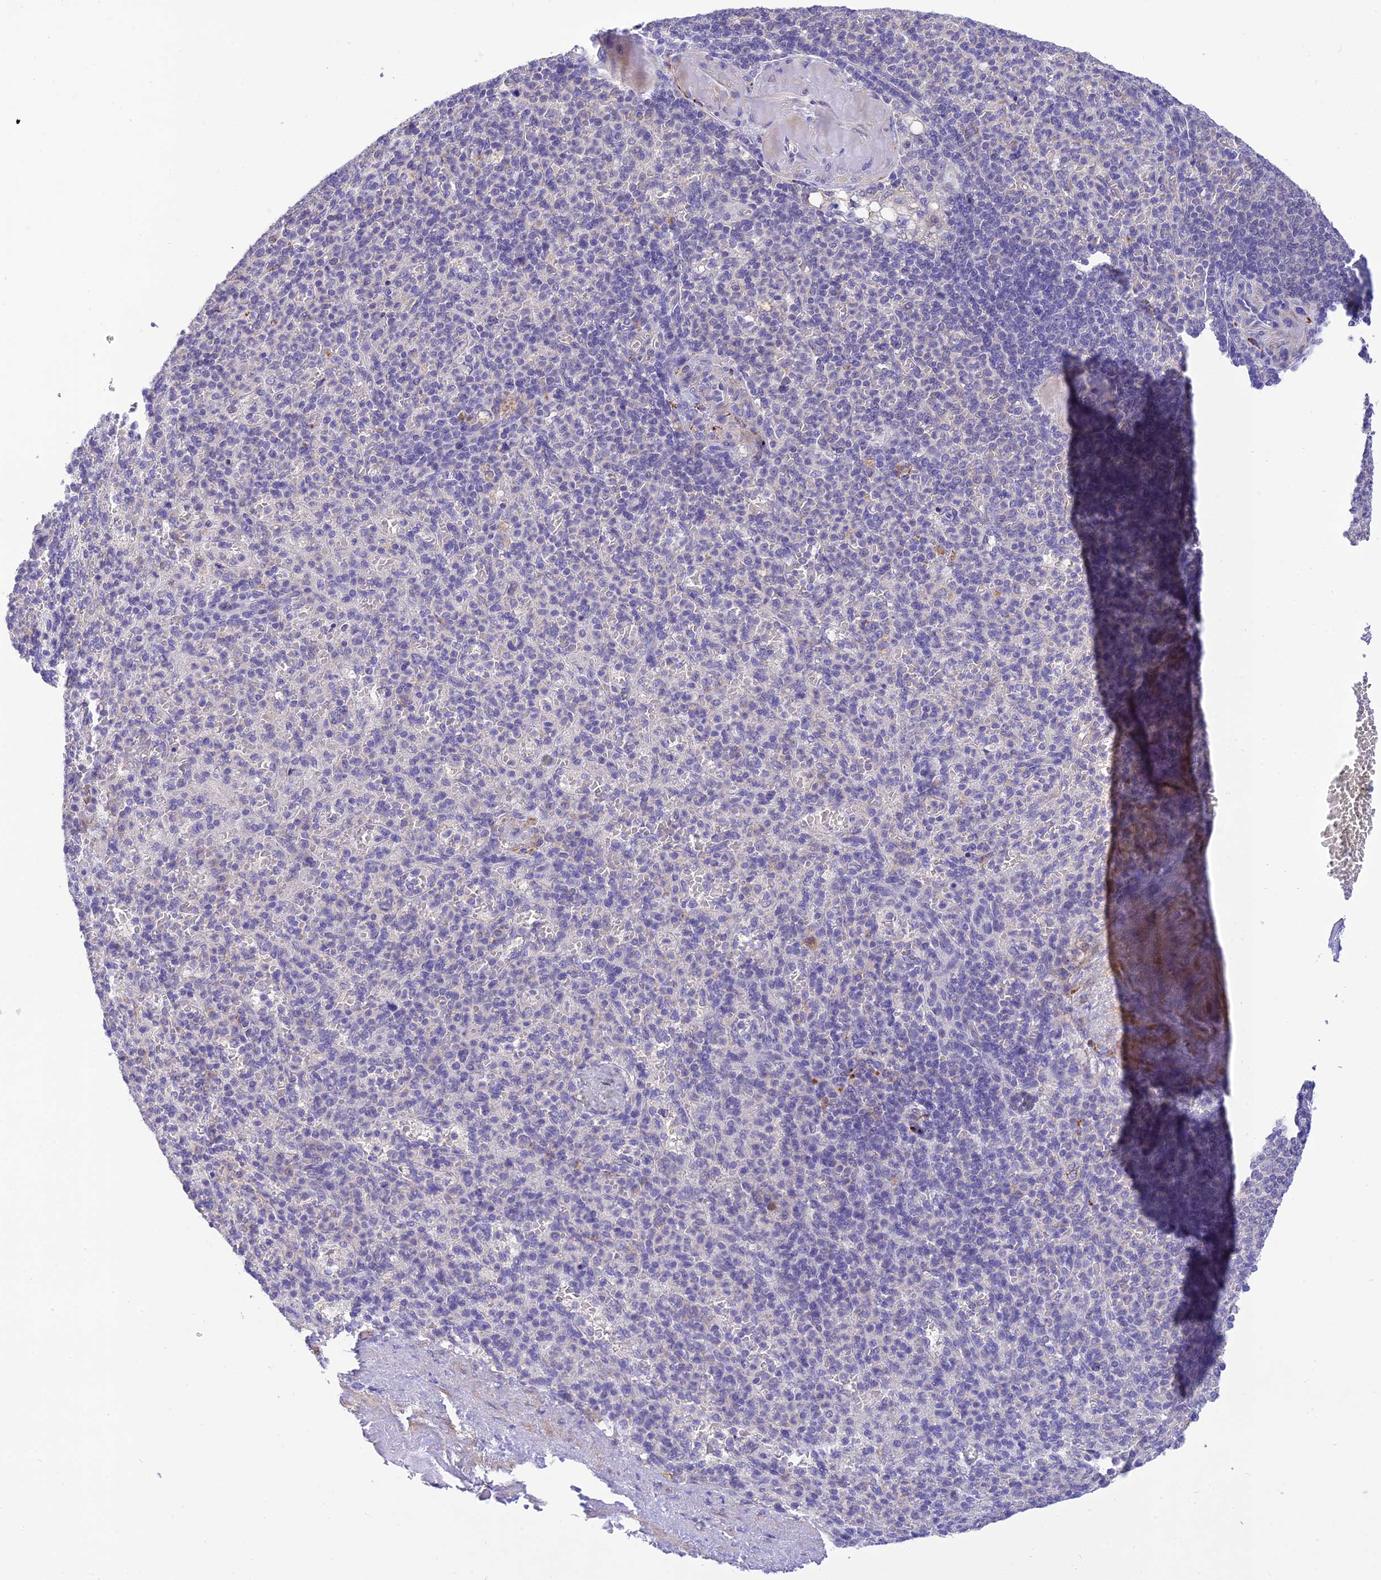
{"staining": {"intensity": "negative", "quantity": "none", "location": "none"}, "tissue": "spleen", "cell_type": "Cells in red pulp", "image_type": "normal", "snomed": [{"axis": "morphology", "description": "Normal tissue, NOS"}, {"axis": "topography", "description": "Spleen"}], "caption": "A high-resolution micrograph shows immunohistochemistry staining of unremarkable spleen, which demonstrates no significant staining in cells in red pulp.", "gene": "XPO7", "patient": {"sex": "female", "age": 74}}